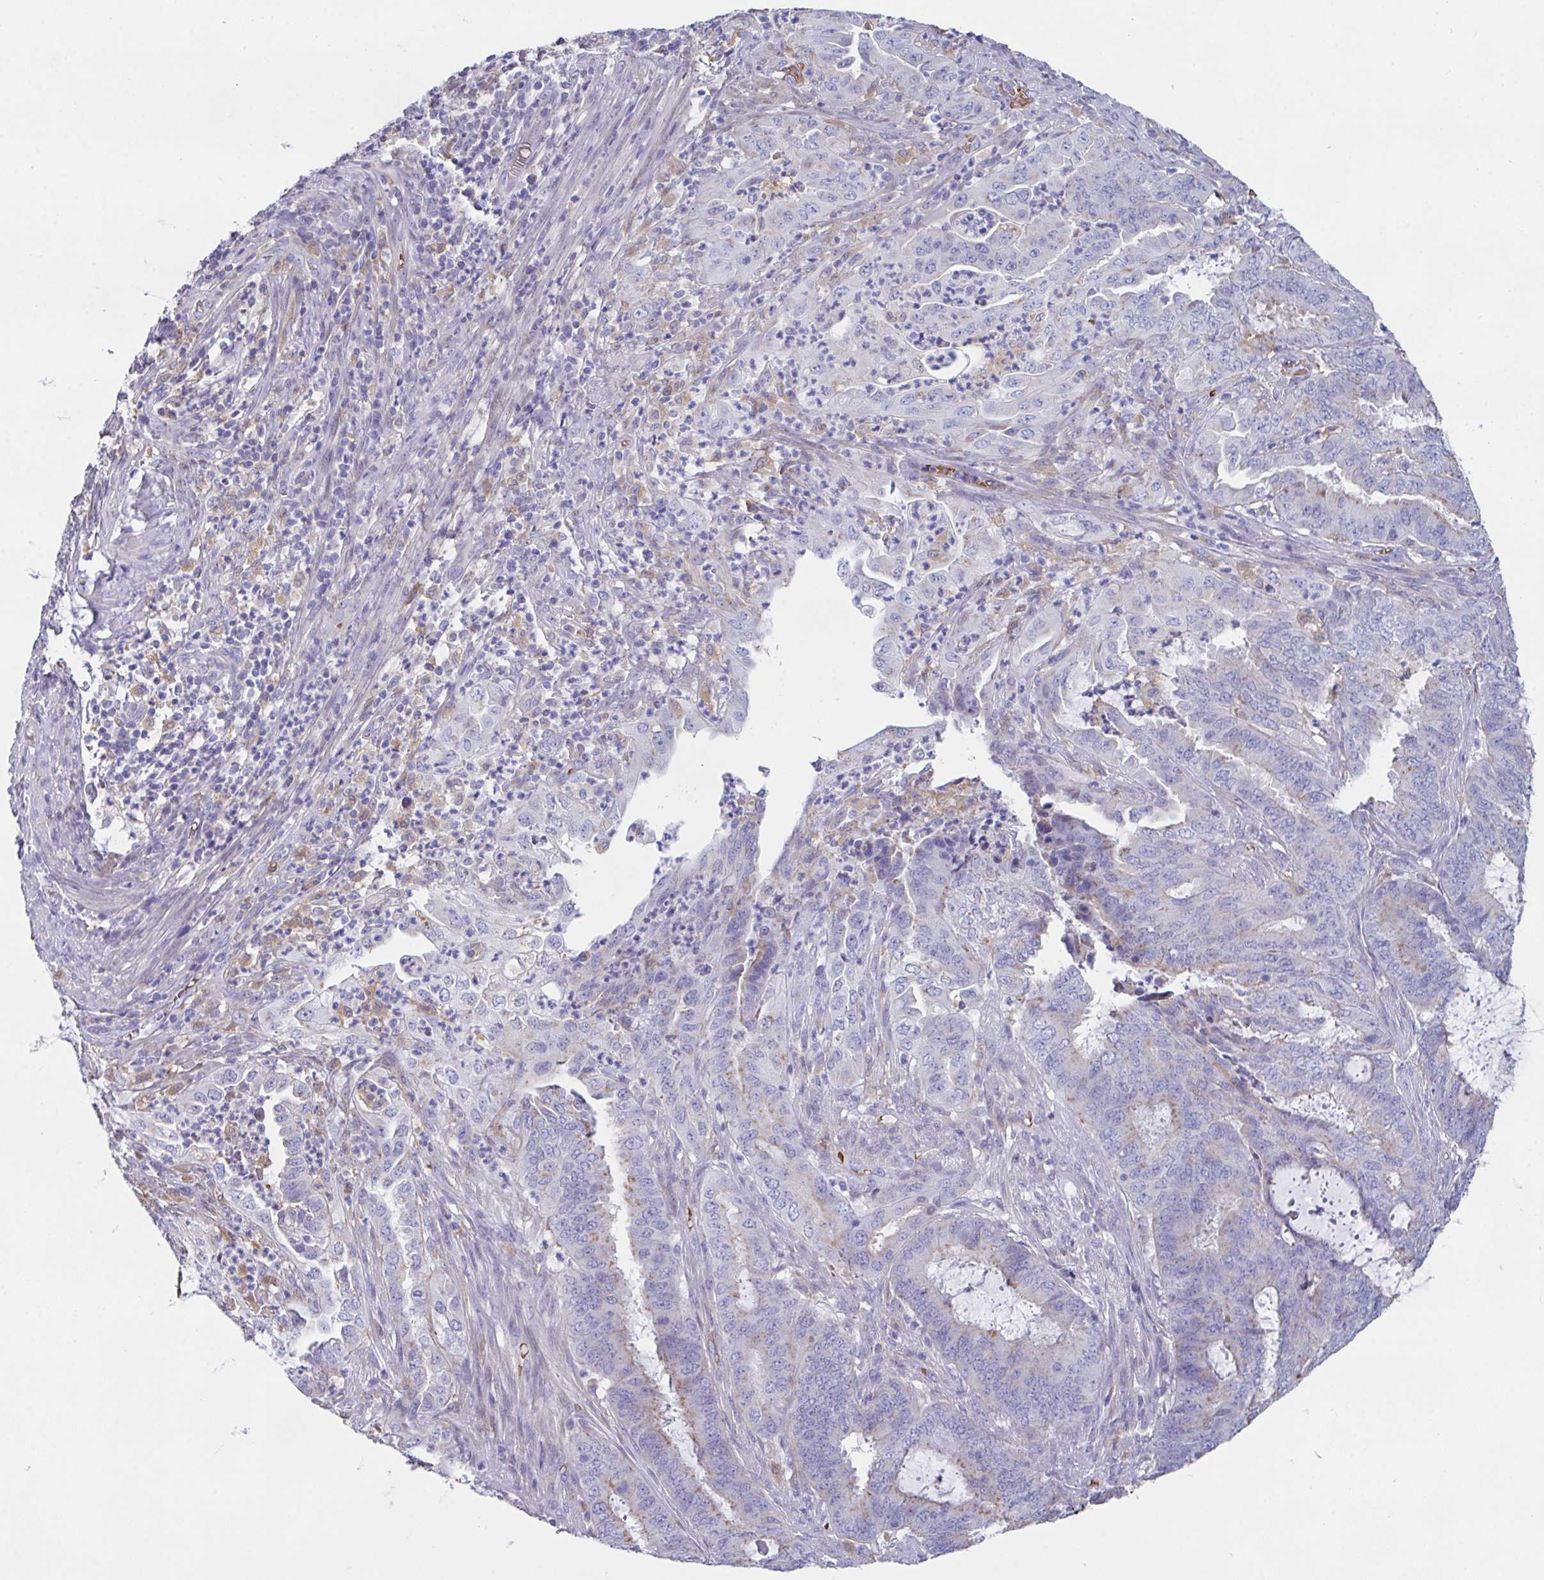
{"staining": {"intensity": "weak", "quantity": "<25%", "location": "cytoplasmic/membranous"}, "tissue": "endometrial cancer", "cell_type": "Tumor cells", "image_type": "cancer", "snomed": [{"axis": "morphology", "description": "Adenocarcinoma, NOS"}, {"axis": "topography", "description": "Endometrium"}], "caption": "The image shows no significant expression in tumor cells of endometrial cancer.", "gene": "TFAP2C", "patient": {"sex": "female", "age": 51}}